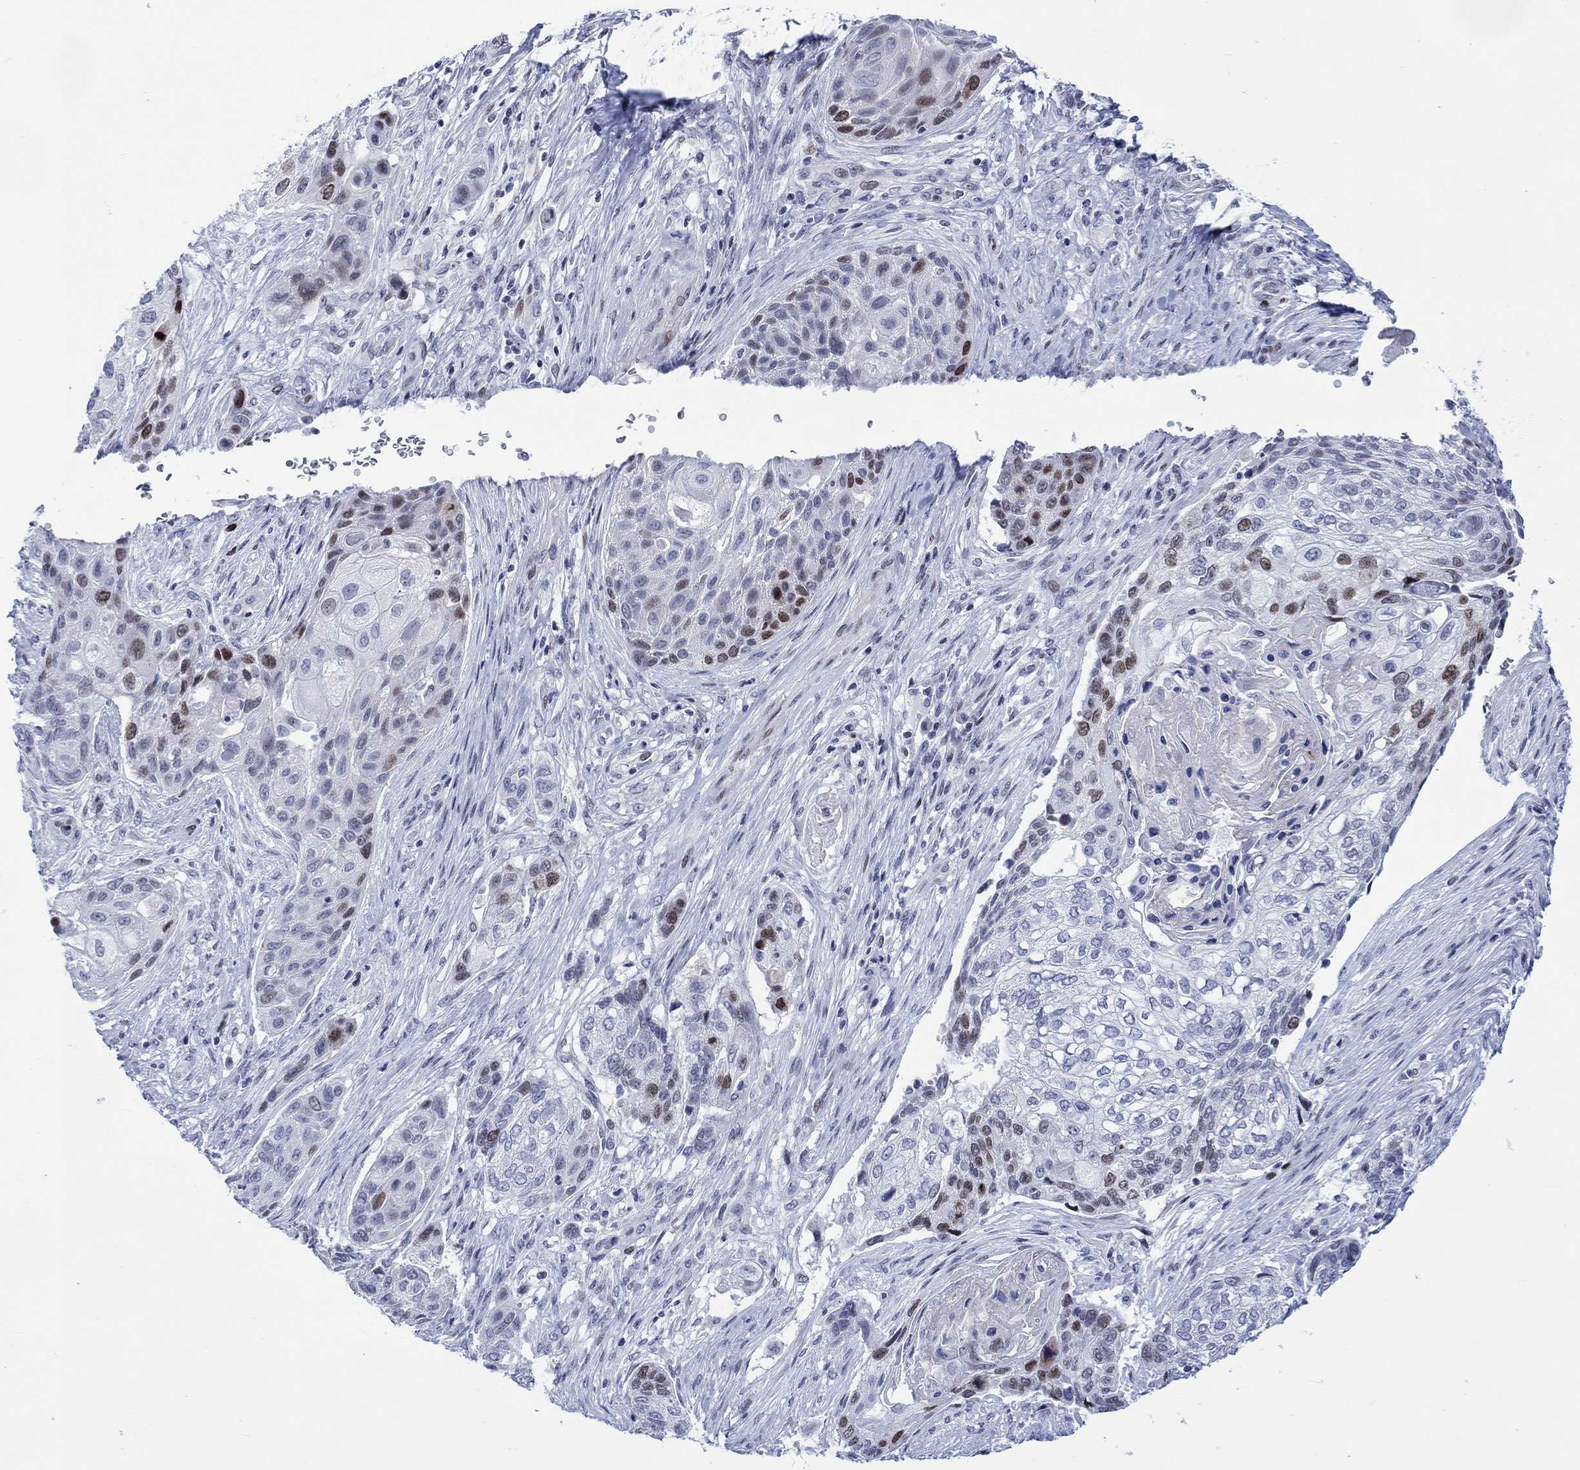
{"staining": {"intensity": "strong", "quantity": "<25%", "location": "nuclear"}, "tissue": "lung cancer", "cell_type": "Tumor cells", "image_type": "cancer", "snomed": [{"axis": "morphology", "description": "Normal tissue, NOS"}, {"axis": "morphology", "description": "Squamous cell carcinoma, NOS"}, {"axis": "topography", "description": "Bronchus"}, {"axis": "topography", "description": "Lung"}], "caption": "Lung cancer (squamous cell carcinoma) stained with DAB immunohistochemistry displays medium levels of strong nuclear staining in about <25% of tumor cells.", "gene": "CDCA2", "patient": {"sex": "male", "age": 69}}